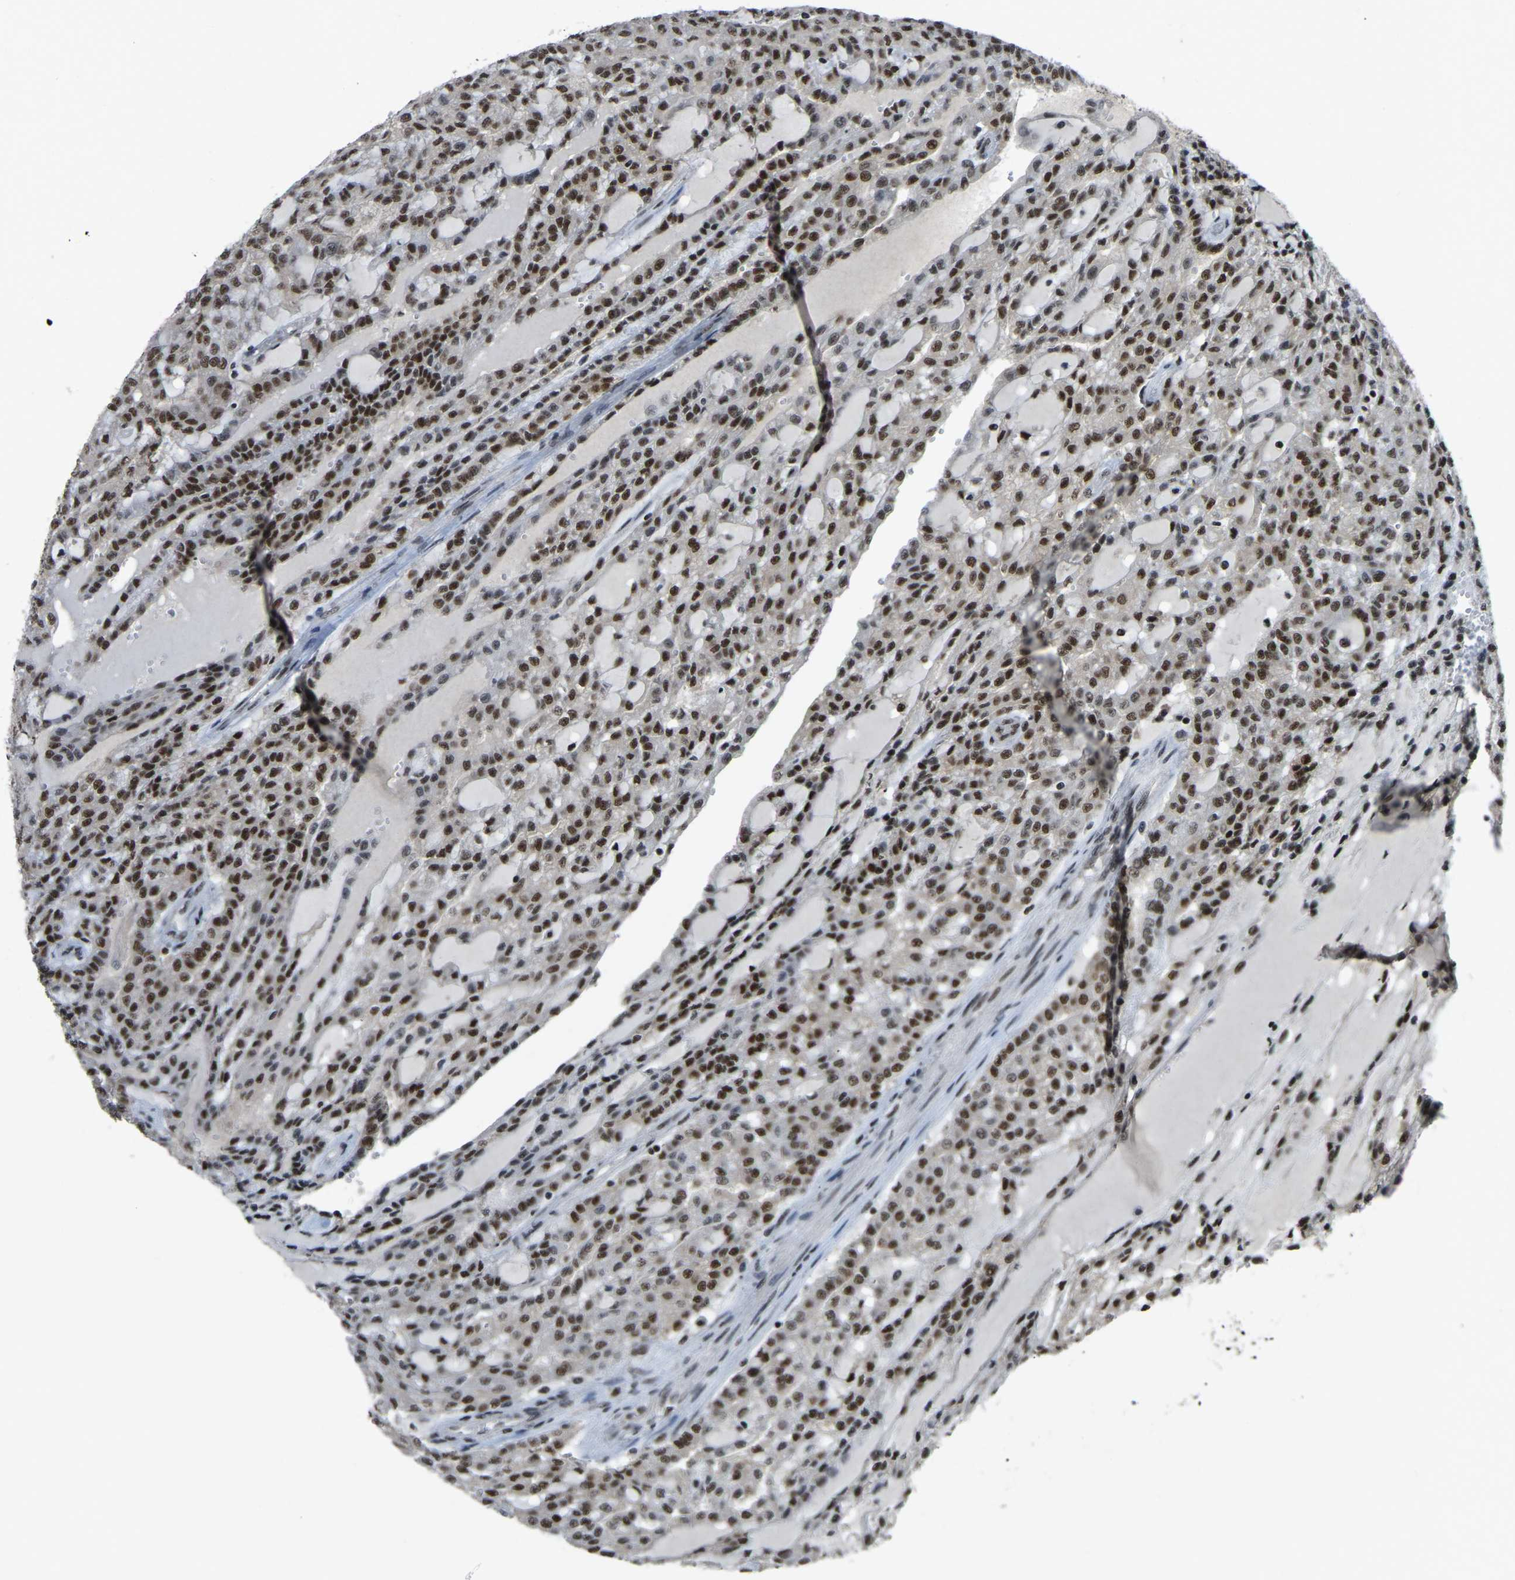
{"staining": {"intensity": "moderate", "quantity": ">75%", "location": "nuclear"}, "tissue": "renal cancer", "cell_type": "Tumor cells", "image_type": "cancer", "snomed": [{"axis": "morphology", "description": "Adenocarcinoma, NOS"}, {"axis": "topography", "description": "Kidney"}], "caption": "The photomicrograph reveals staining of renal adenocarcinoma, revealing moderate nuclear protein positivity (brown color) within tumor cells. The staining was performed using DAB (3,3'-diaminobenzidine) to visualize the protein expression in brown, while the nuclei were stained in blue with hematoxylin (Magnification: 20x).", "gene": "TBL1XR1", "patient": {"sex": "male", "age": 63}}